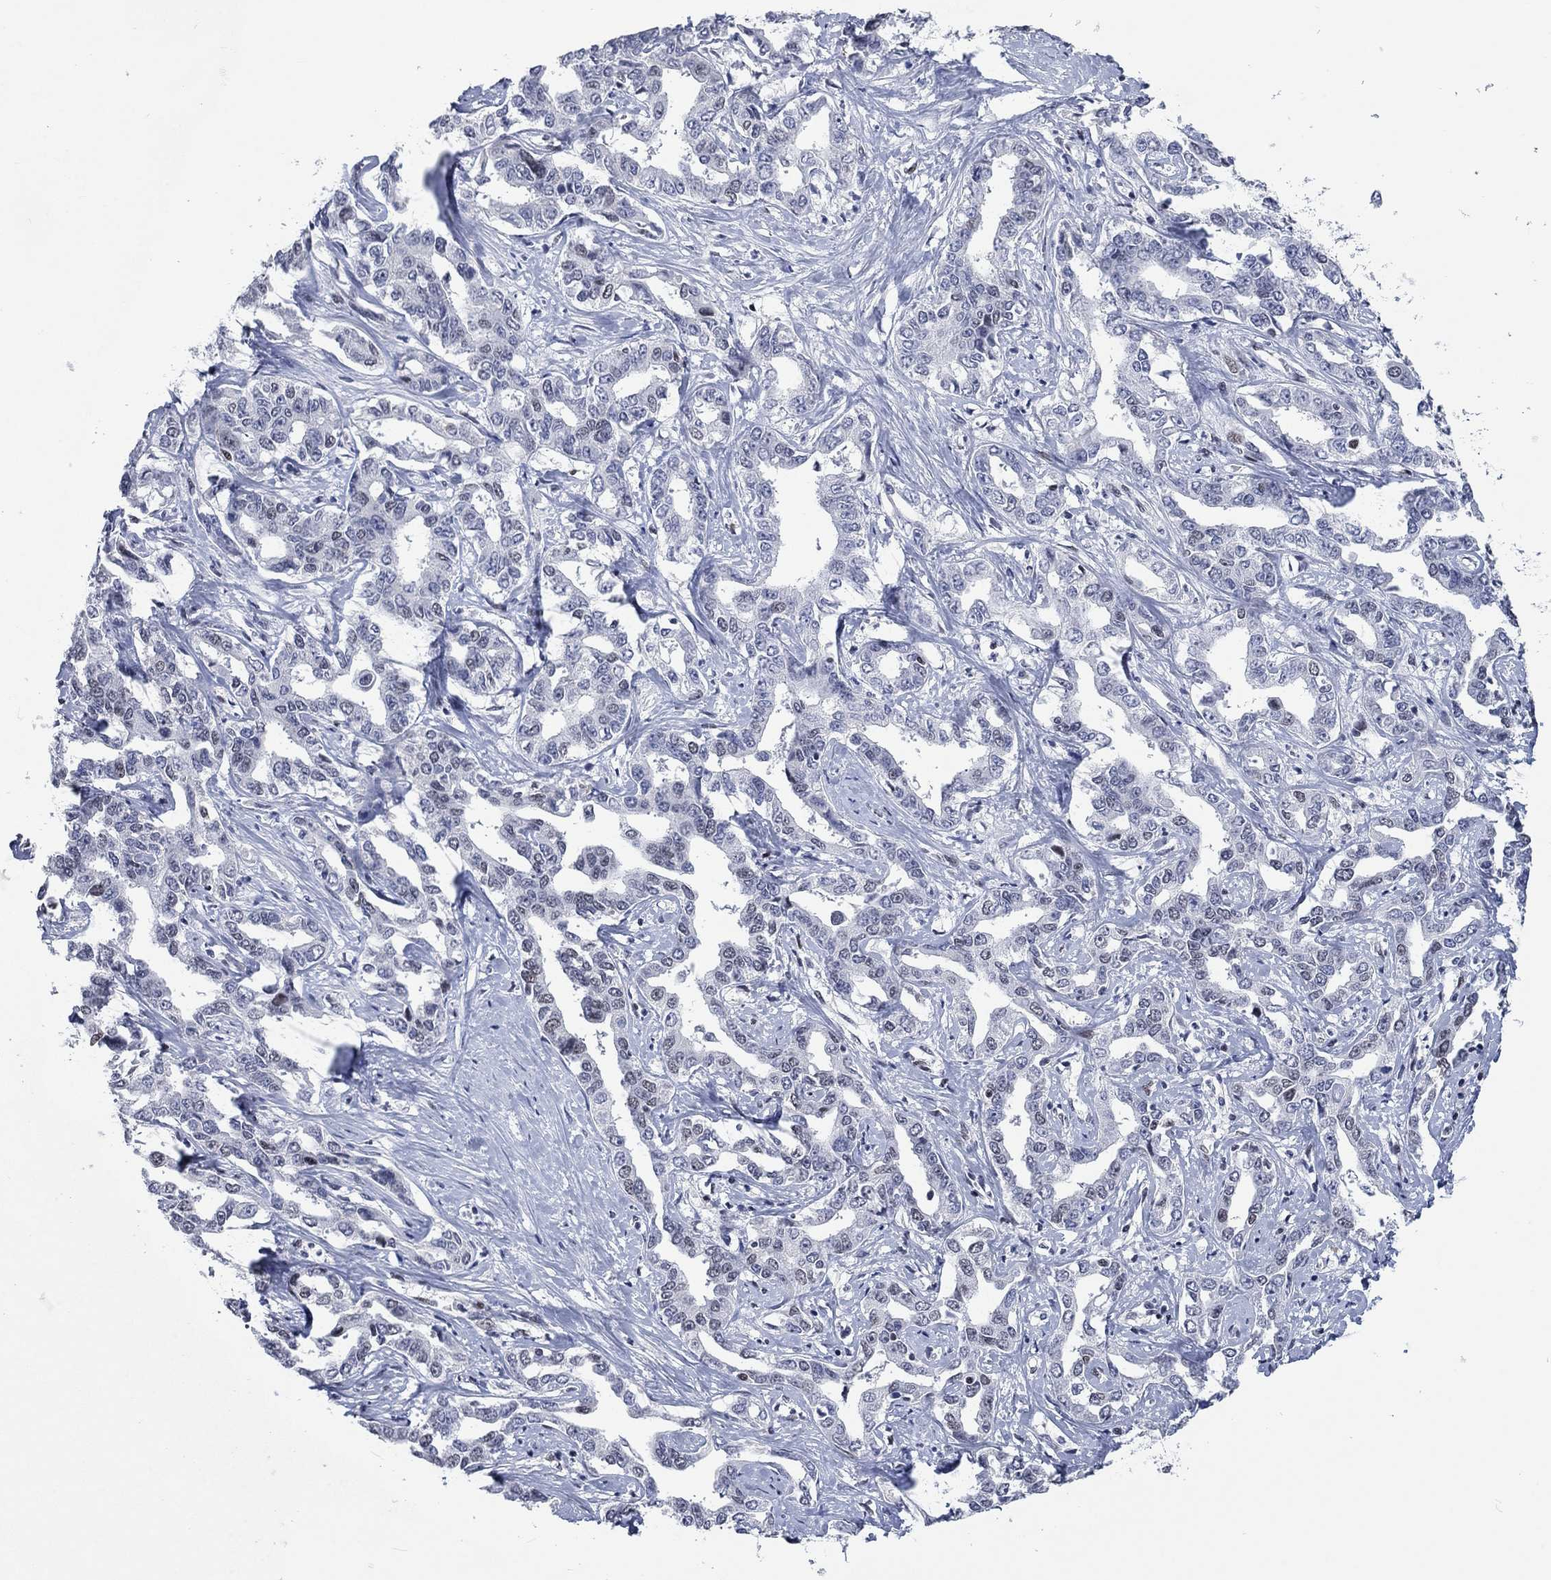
{"staining": {"intensity": "negative", "quantity": "none", "location": "none"}, "tissue": "liver cancer", "cell_type": "Tumor cells", "image_type": "cancer", "snomed": [{"axis": "morphology", "description": "Cholangiocarcinoma"}, {"axis": "topography", "description": "Liver"}], "caption": "Liver cancer was stained to show a protein in brown. There is no significant staining in tumor cells.", "gene": "HCFC1", "patient": {"sex": "male", "age": 59}}